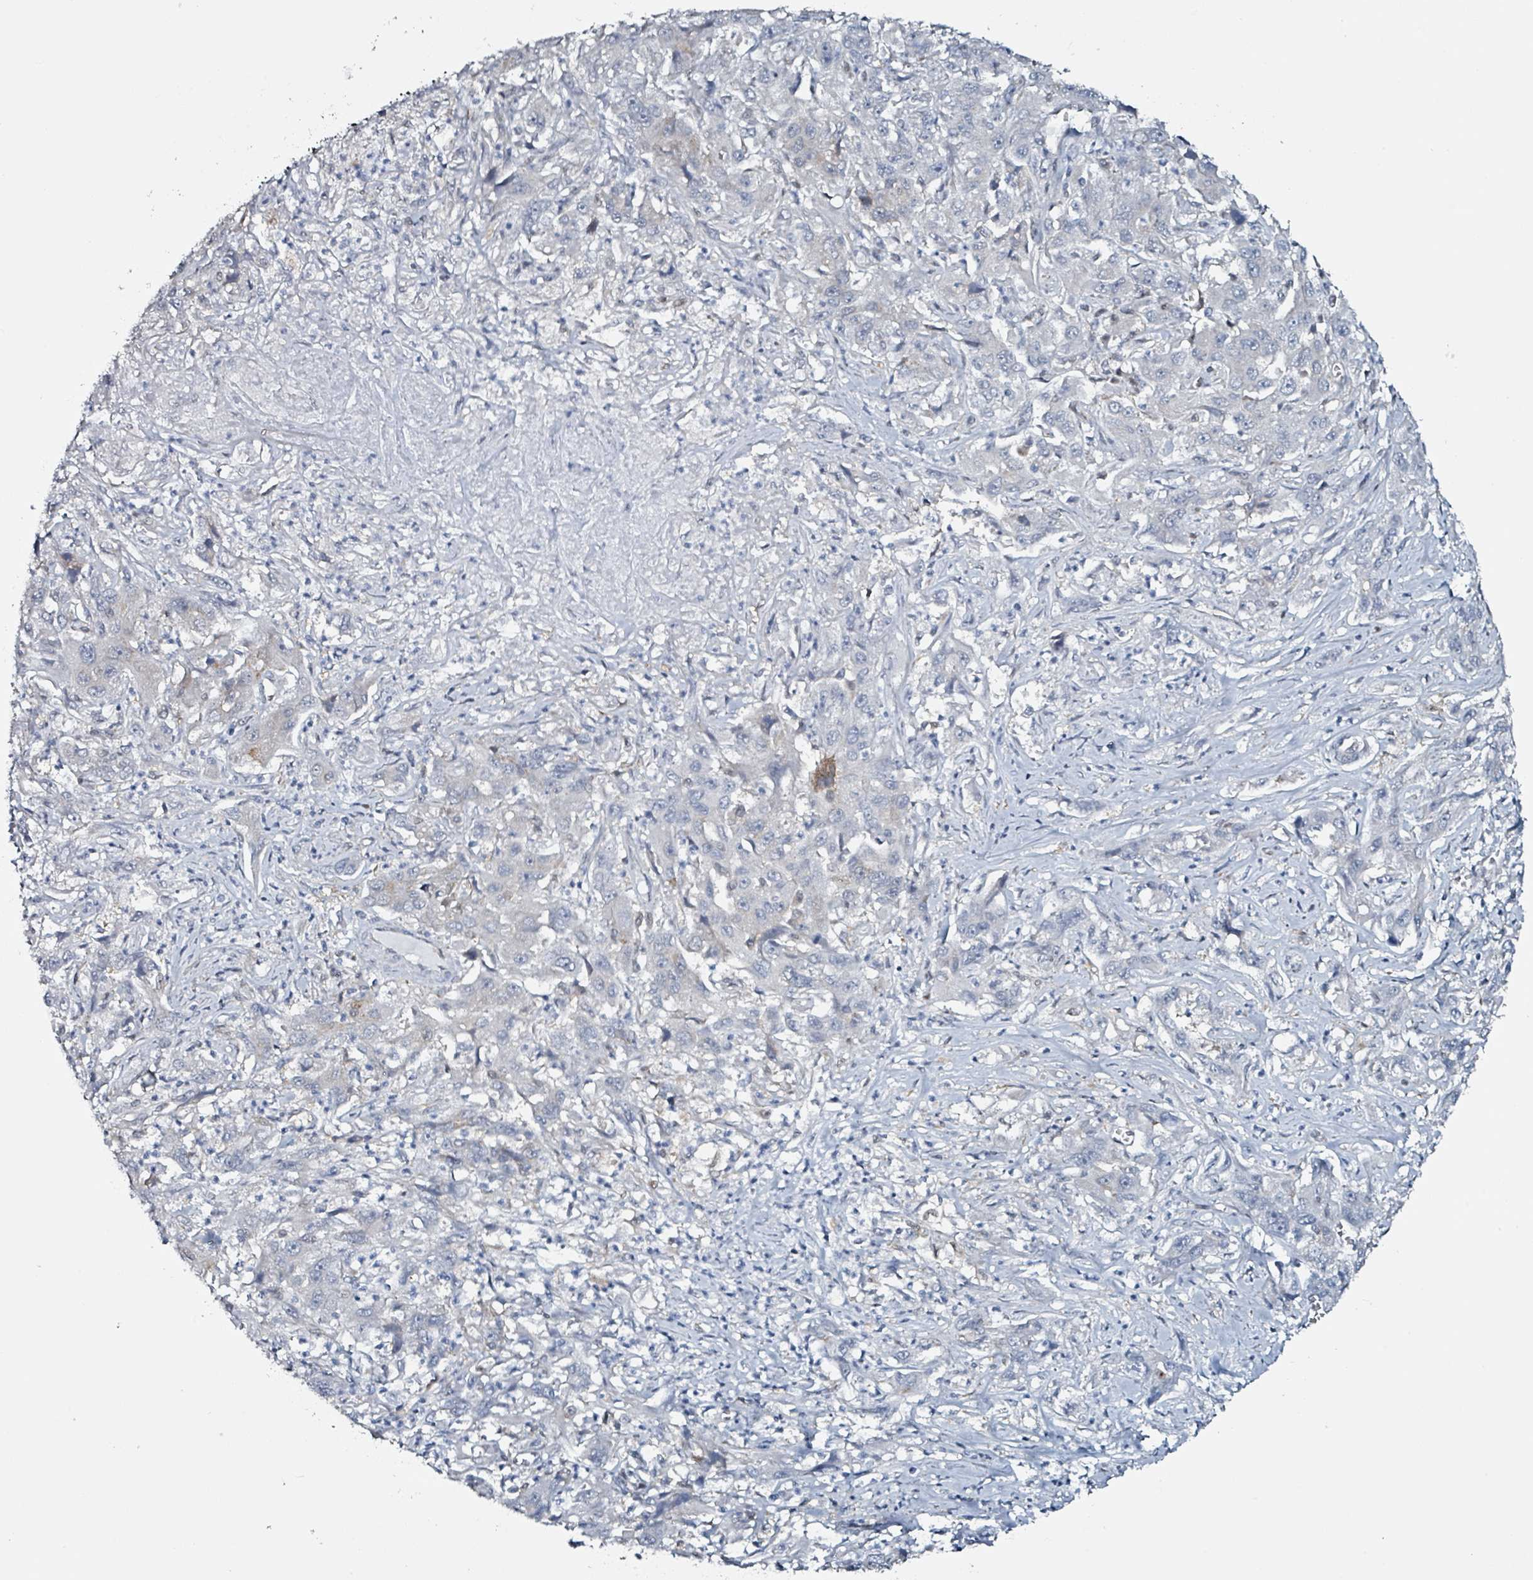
{"staining": {"intensity": "negative", "quantity": "none", "location": "none"}, "tissue": "liver cancer", "cell_type": "Tumor cells", "image_type": "cancer", "snomed": [{"axis": "morphology", "description": "Carcinoma, Hepatocellular, NOS"}, {"axis": "topography", "description": "Liver"}], "caption": "Tumor cells show no significant staining in hepatocellular carcinoma (liver).", "gene": "B3GAT3", "patient": {"sex": "male", "age": 63}}